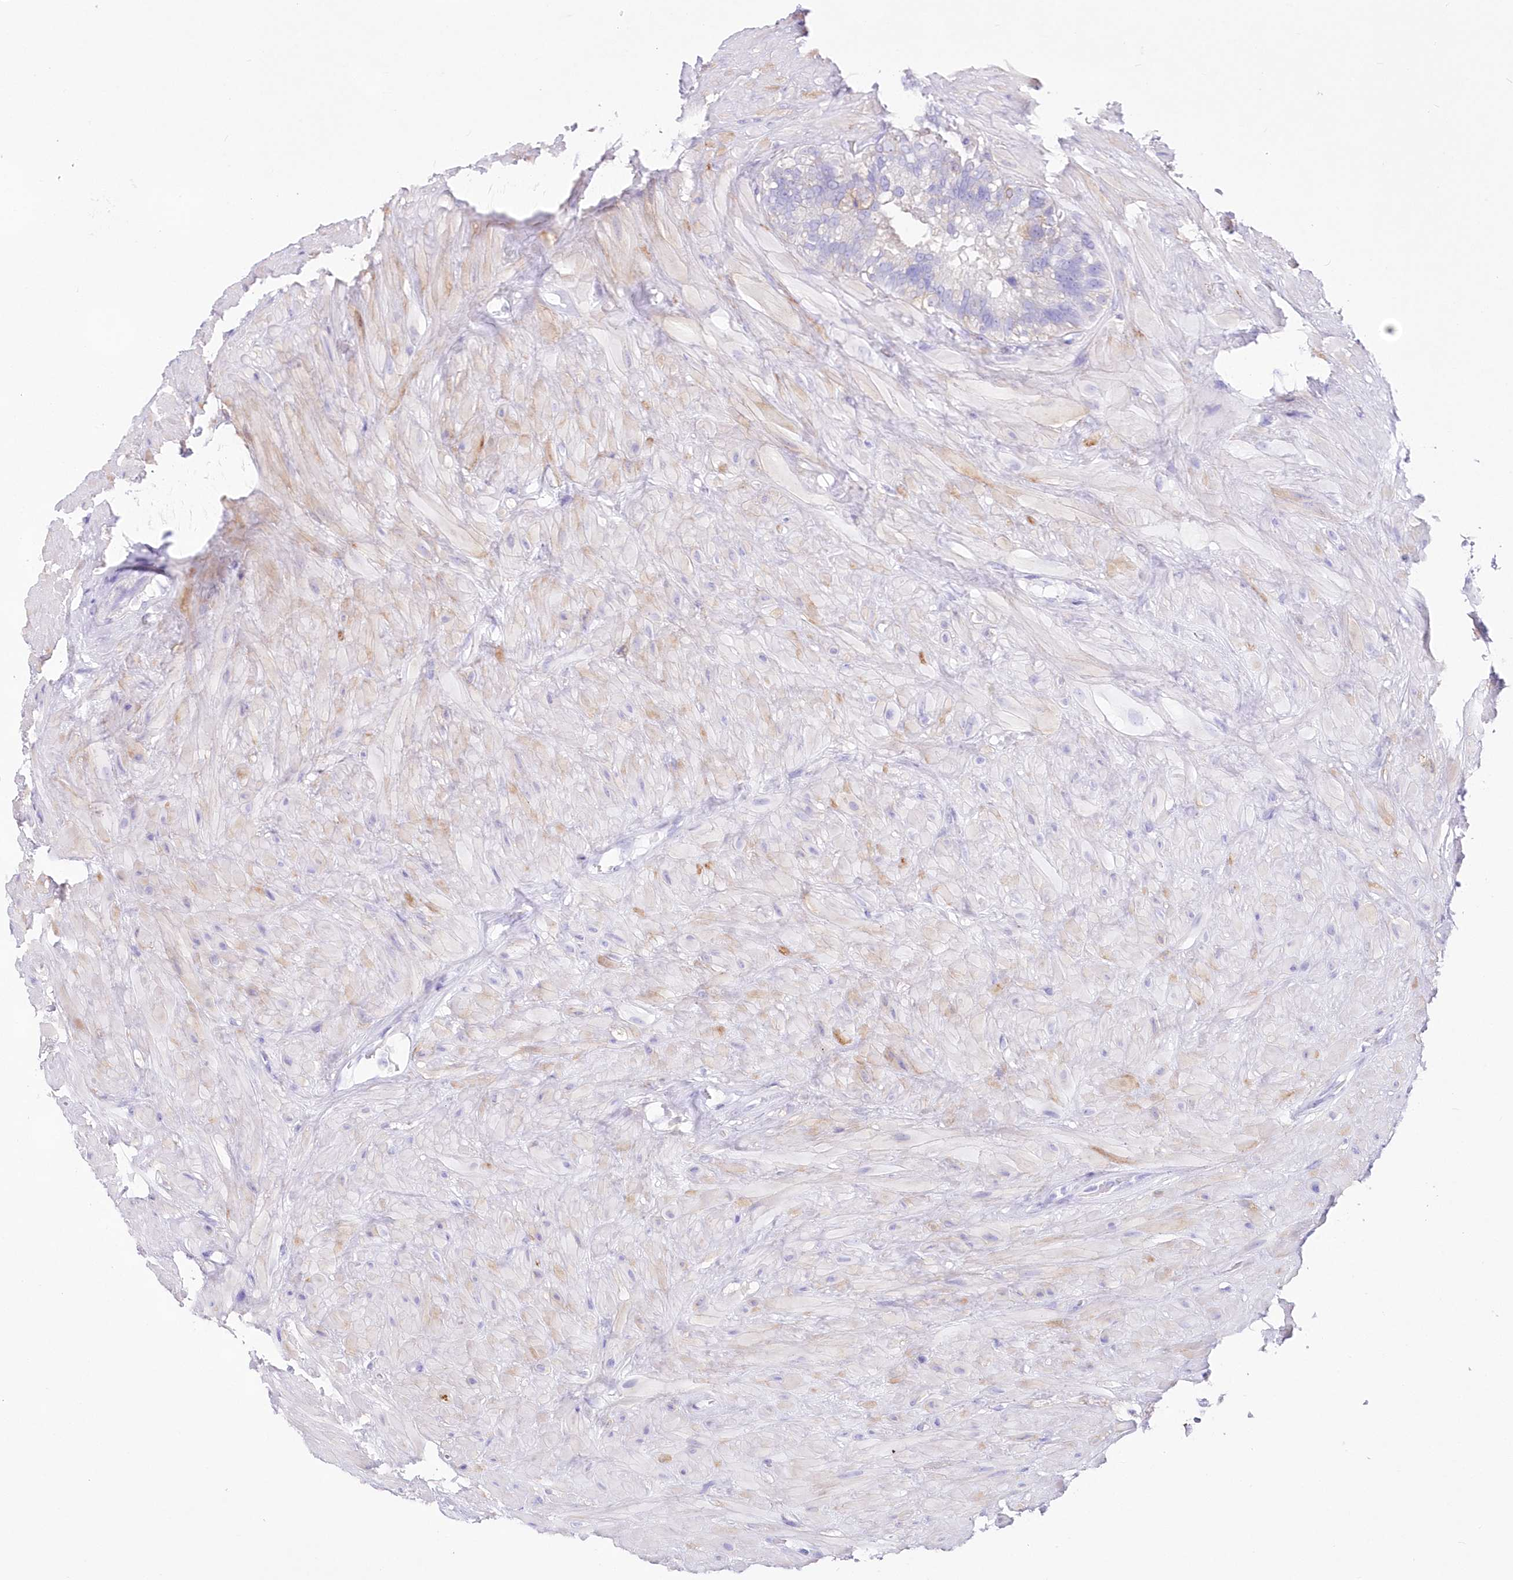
{"staining": {"intensity": "negative", "quantity": "none", "location": "none"}, "tissue": "seminal vesicle", "cell_type": "Glandular cells", "image_type": "normal", "snomed": [{"axis": "morphology", "description": "Normal tissue, NOS"}, {"axis": "topography", "description": "Seminal veicle"}], "caption": "High power microscopy micrograph of an IHC photomicrograph of unremarkable seminal vesicle, revealing no significant positivity in glandular cells.", "gene": "DNAJC19", "patient": {"sex": "male", "age": 80}}